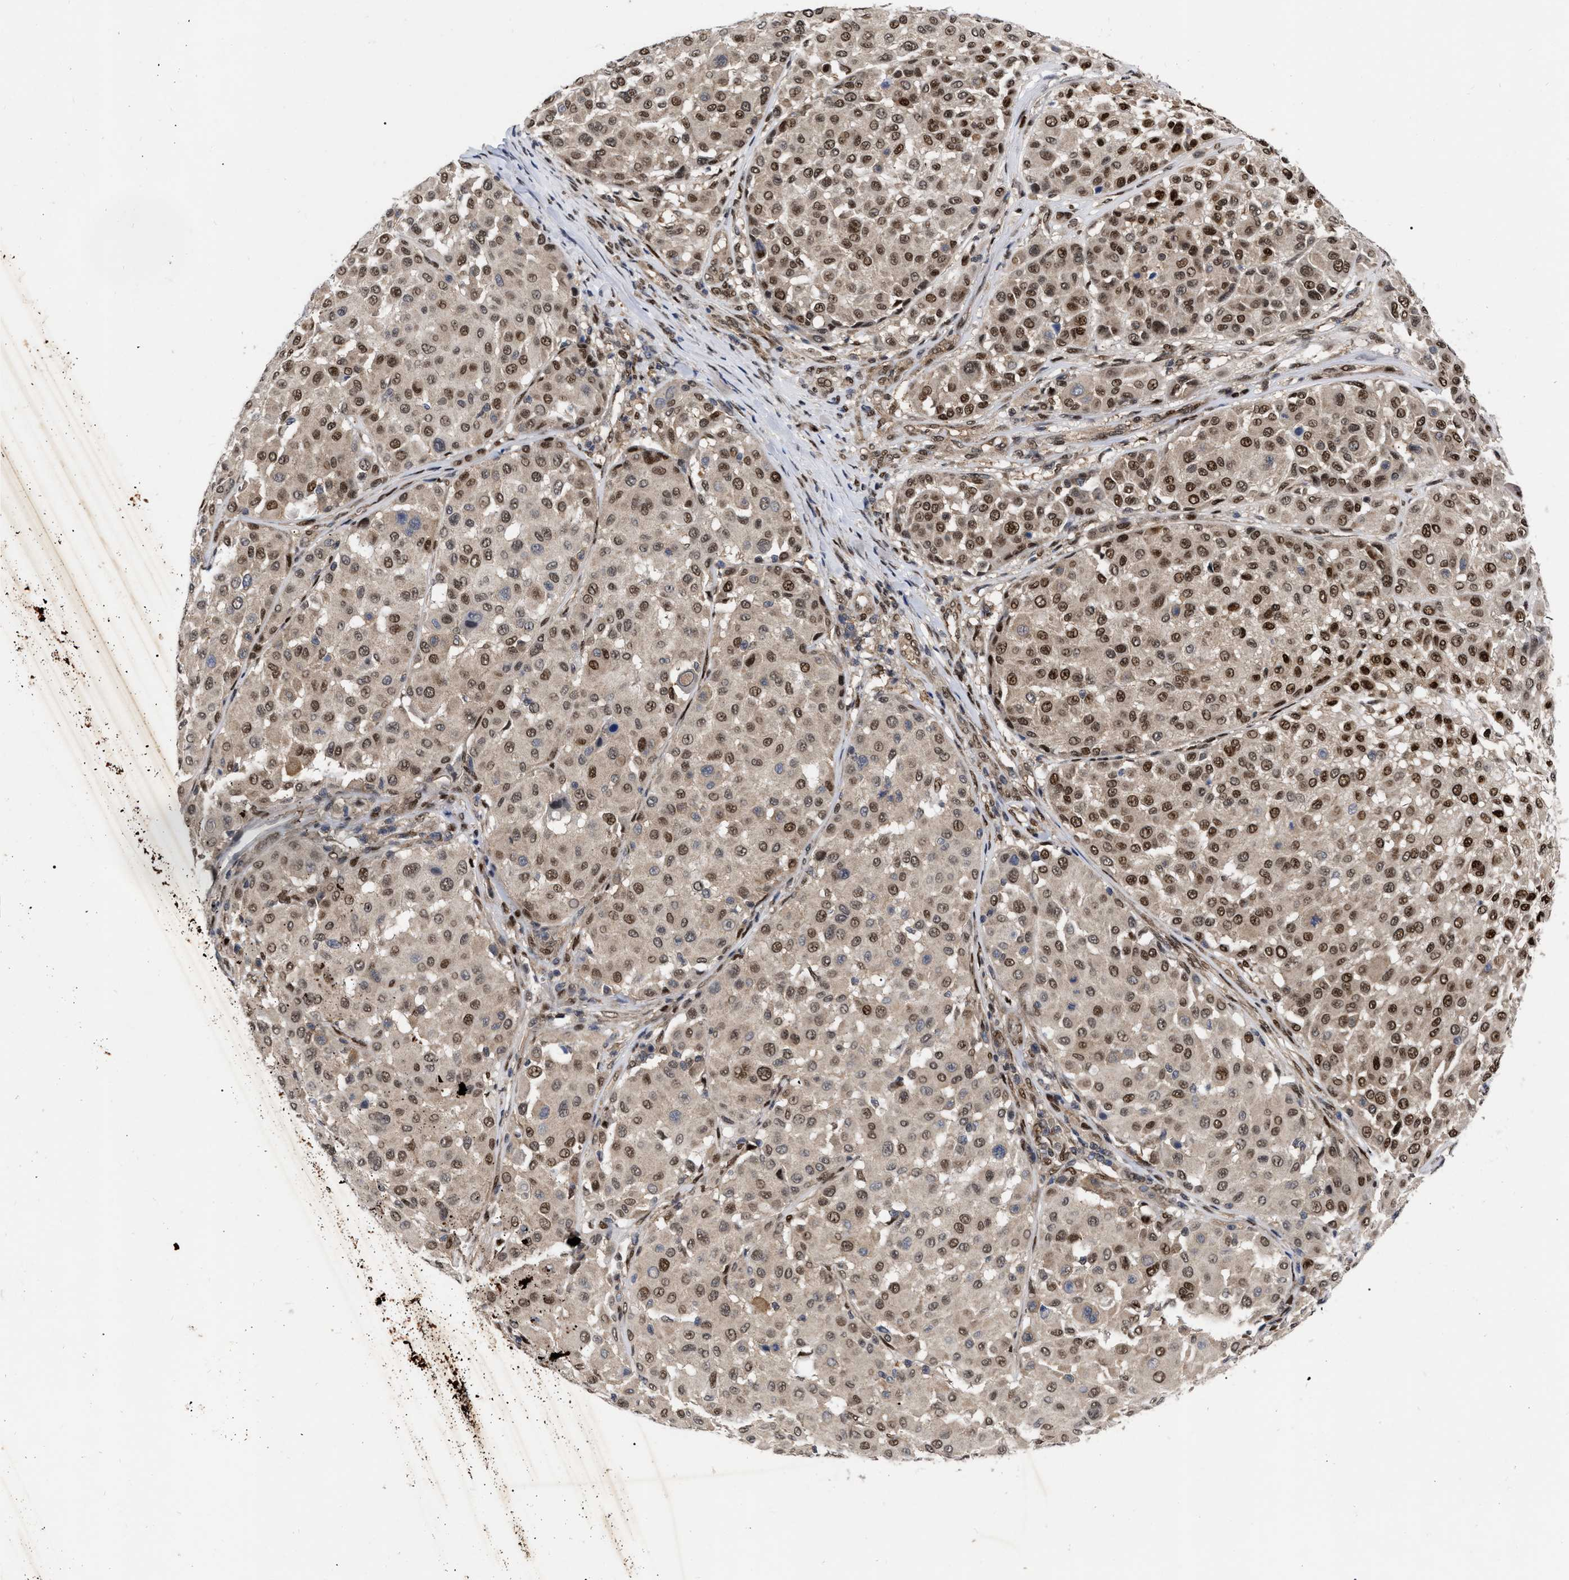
{"staining": {"intensity": "strong", "quantity": ">75%", "location": "cytoplasmic/membranous,nuclear"}, "tissue": "melanoma", "cell_type": "Tumor cells", "image_type": "cancer", "snomed": [{"axis": "morphology", "description": "Malignant melanoma, Metastatic site"}, {"axis": "topography", "description": "Soft tissue"}], "caption": "This photomicrograph exhibits IHC staining of human melanoma, with high strong cytoplasmic/membranous and nuclear positivity in approximately >75% of tumor cells.", "gene": "MDM4", "patient": {"sex": "male", "age": 41}}